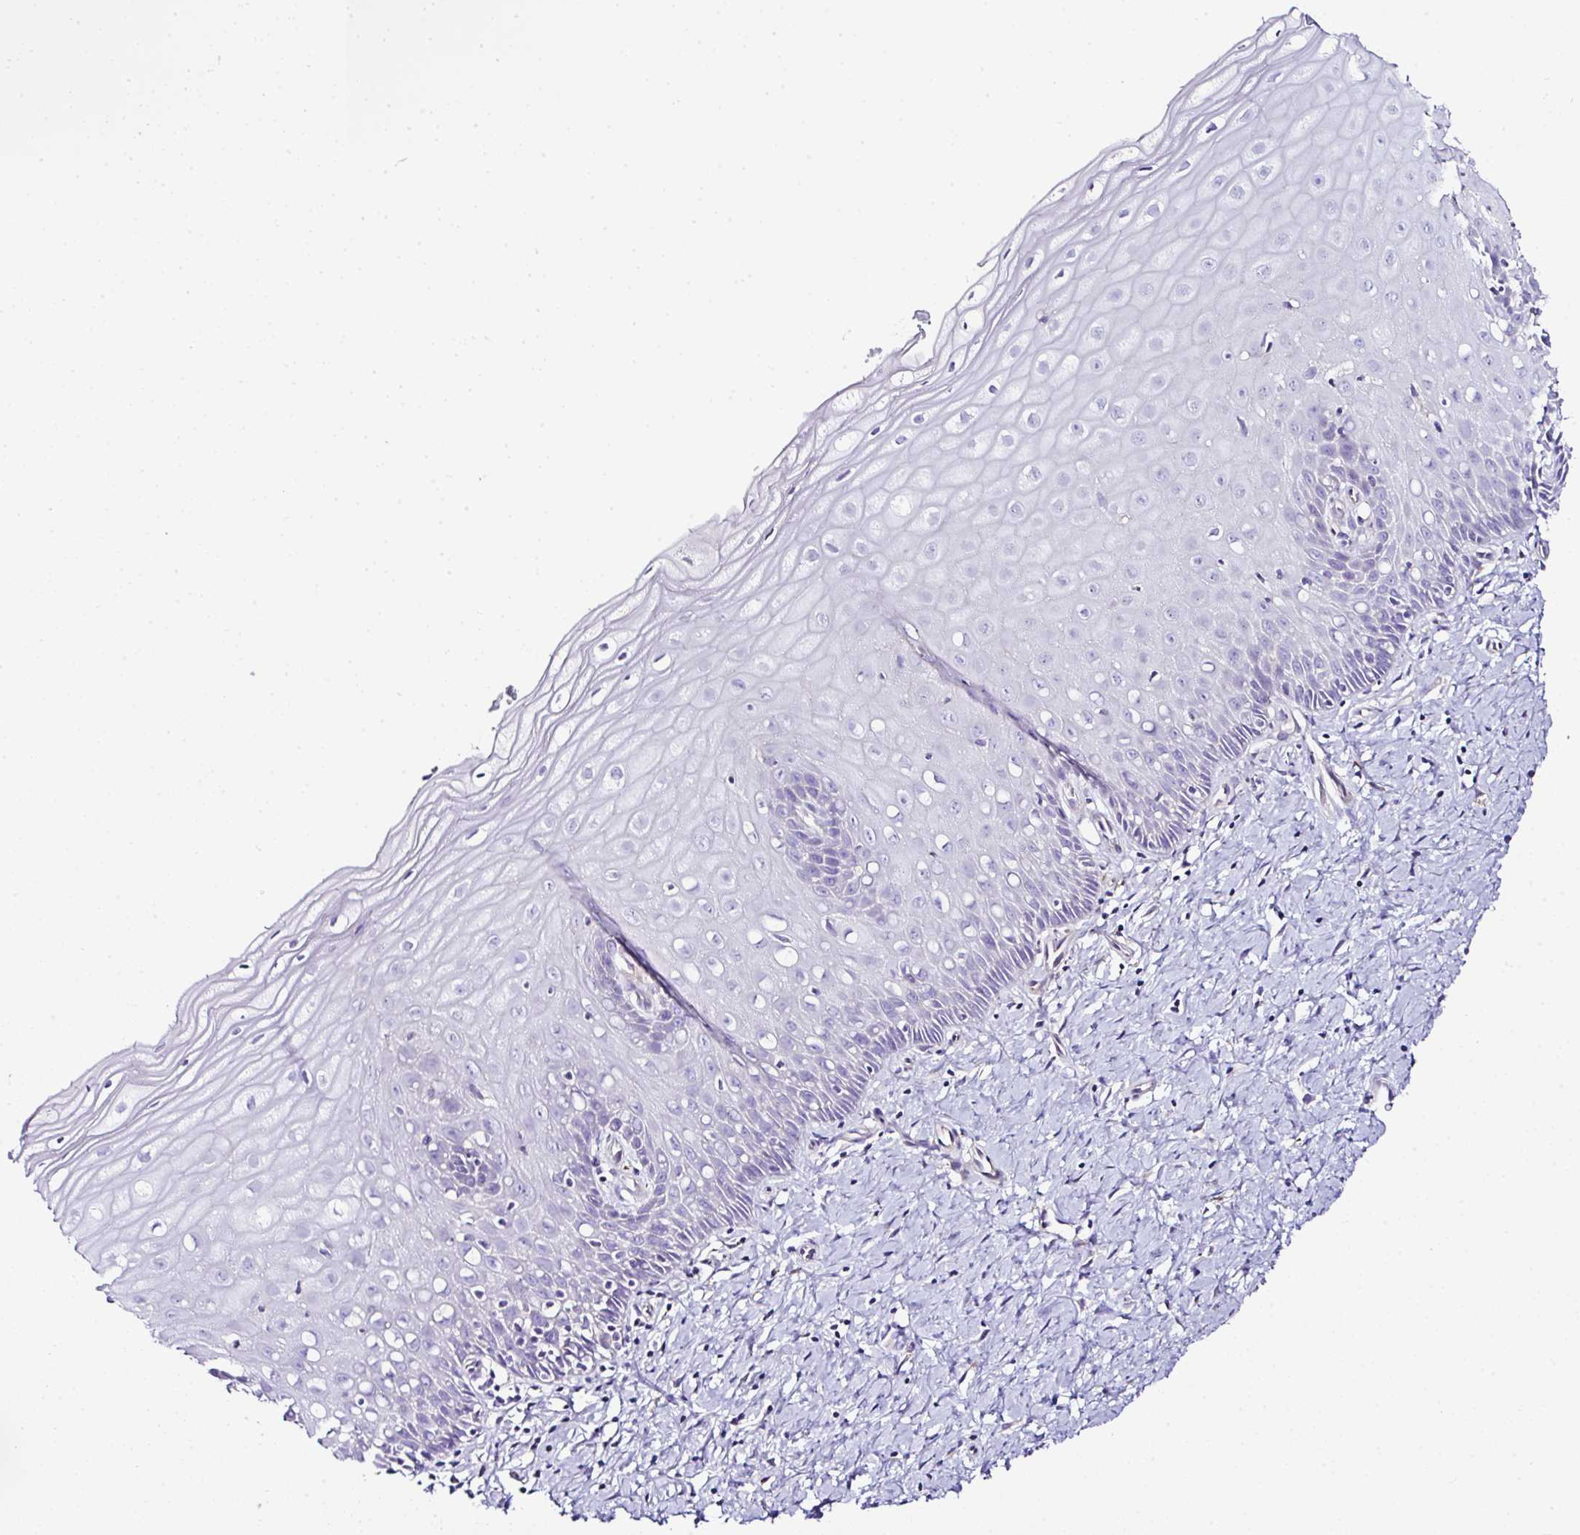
{"staining": {"intensity": "negative", "quantity": "none", "location": "none"}, "tissue": "cervix", "cell_type": "Glandular cells", "image_type": "normal", "snomed": [{"axis": "morphology", "description": "Normal tissue, NOS"}, {"axis": "topography", "description": "Cervix"}], "caption": "This photomicrograph is of benign cervix stained with immunohistochemistry (IHC) to label a protein in brown with the nuclei are counter-stained blue. There is no staining in glandular cells. The staining was performed using DAB to visualize the protein expression in brown, while the nuclei were stained in blue with hematoxylin (Magnification: 20x).", "gene": "OR4P4", "patient": {"sex": "female", "age": 37}}